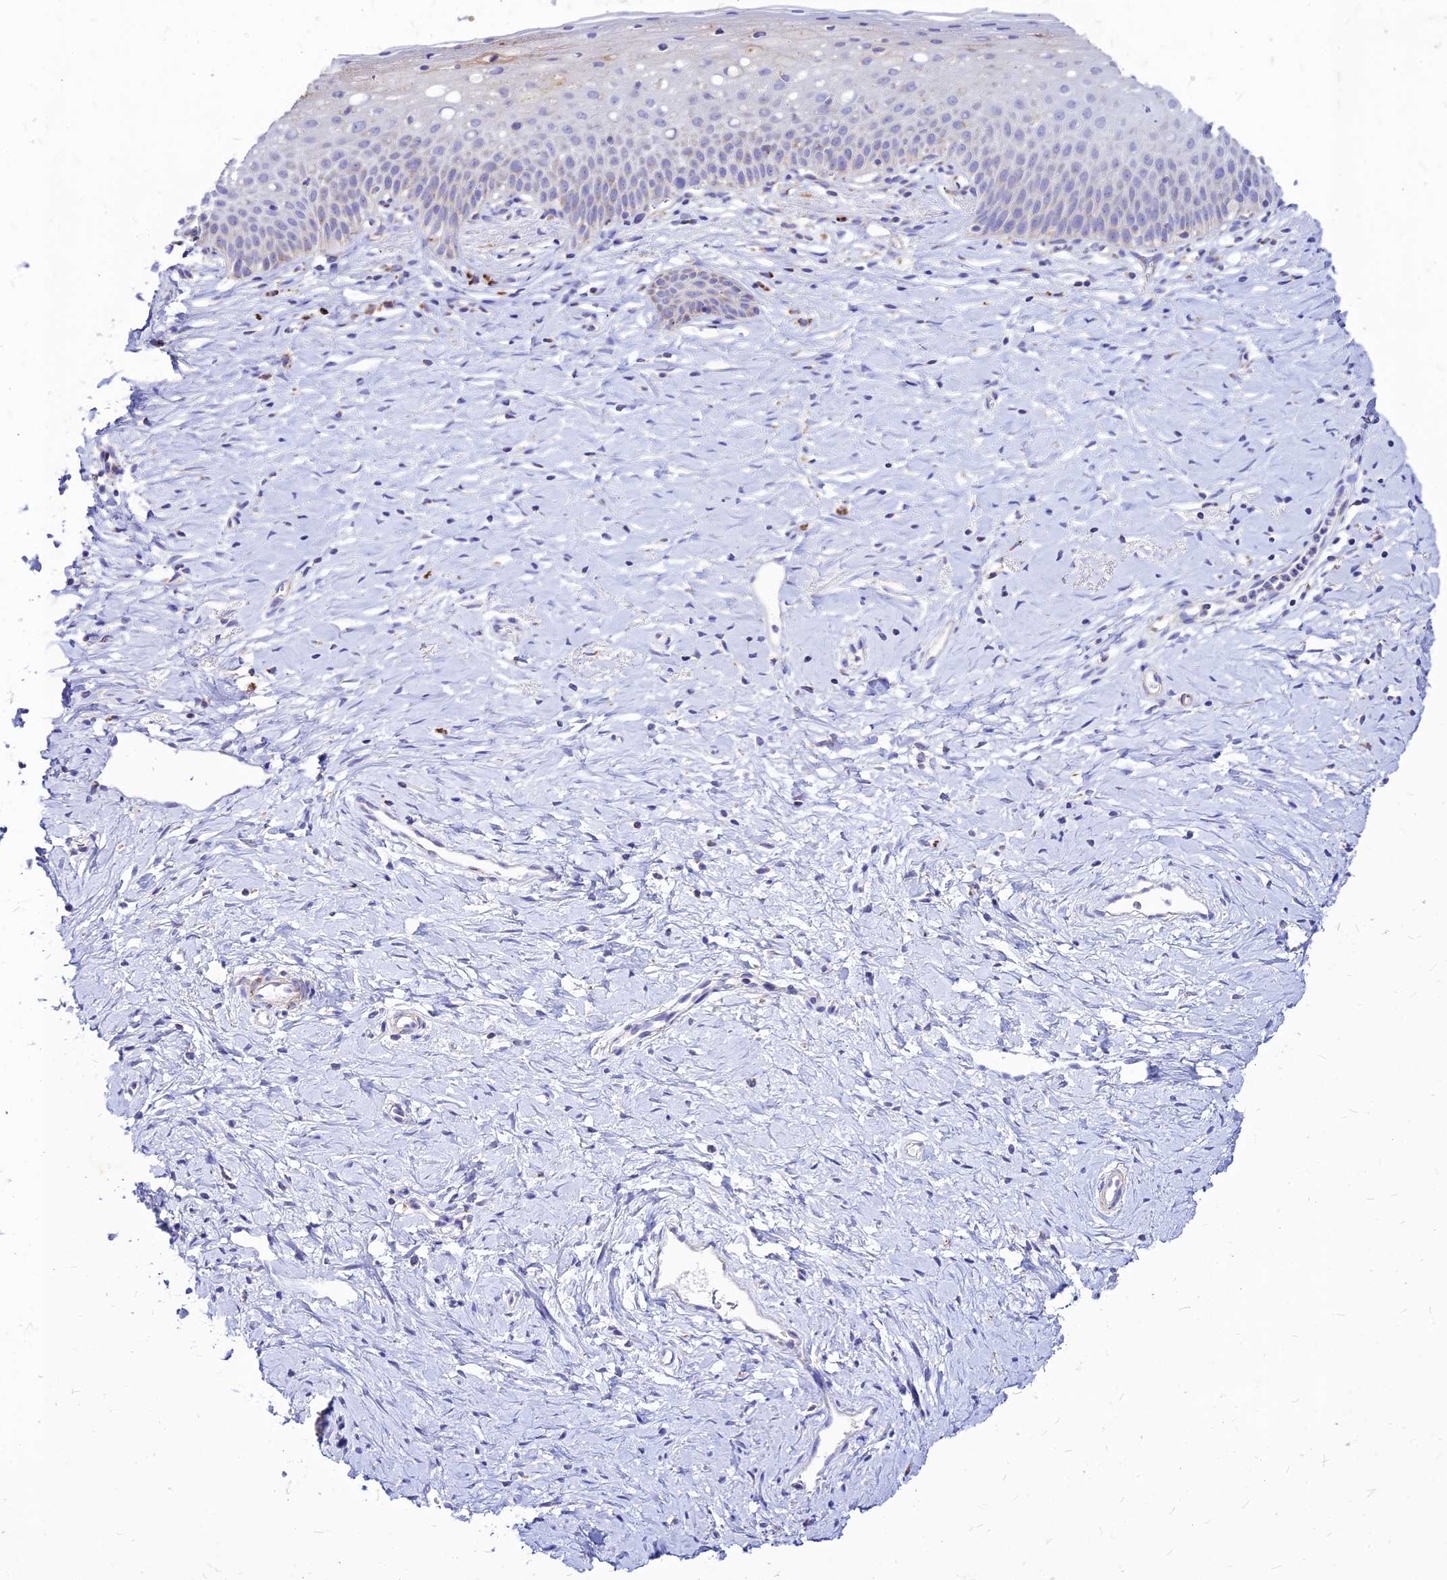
{"staining": {"intensity": "moderate", "quantity": "<25%", "location": "cytoplasmic/membranous"}, "tissue": "cervix", "cell_type": "Glandular cells", "image_type": "normal", "snomed": [{"axis": "morphology", "description": "Normal tissue, NOS"}, {"axis": "topography", "description": "Cervix"}], "caption": "The immunohistochemical stain labels moderate cytoplasmic/membranous staining in glandular cells of benign cervix. (DAB (3,3'-diaminobenzidine) = brown stain, brightfield microscopy at high magnification).", "gene": "ECI1", "patient": {"sex": "female", "age": 36}}